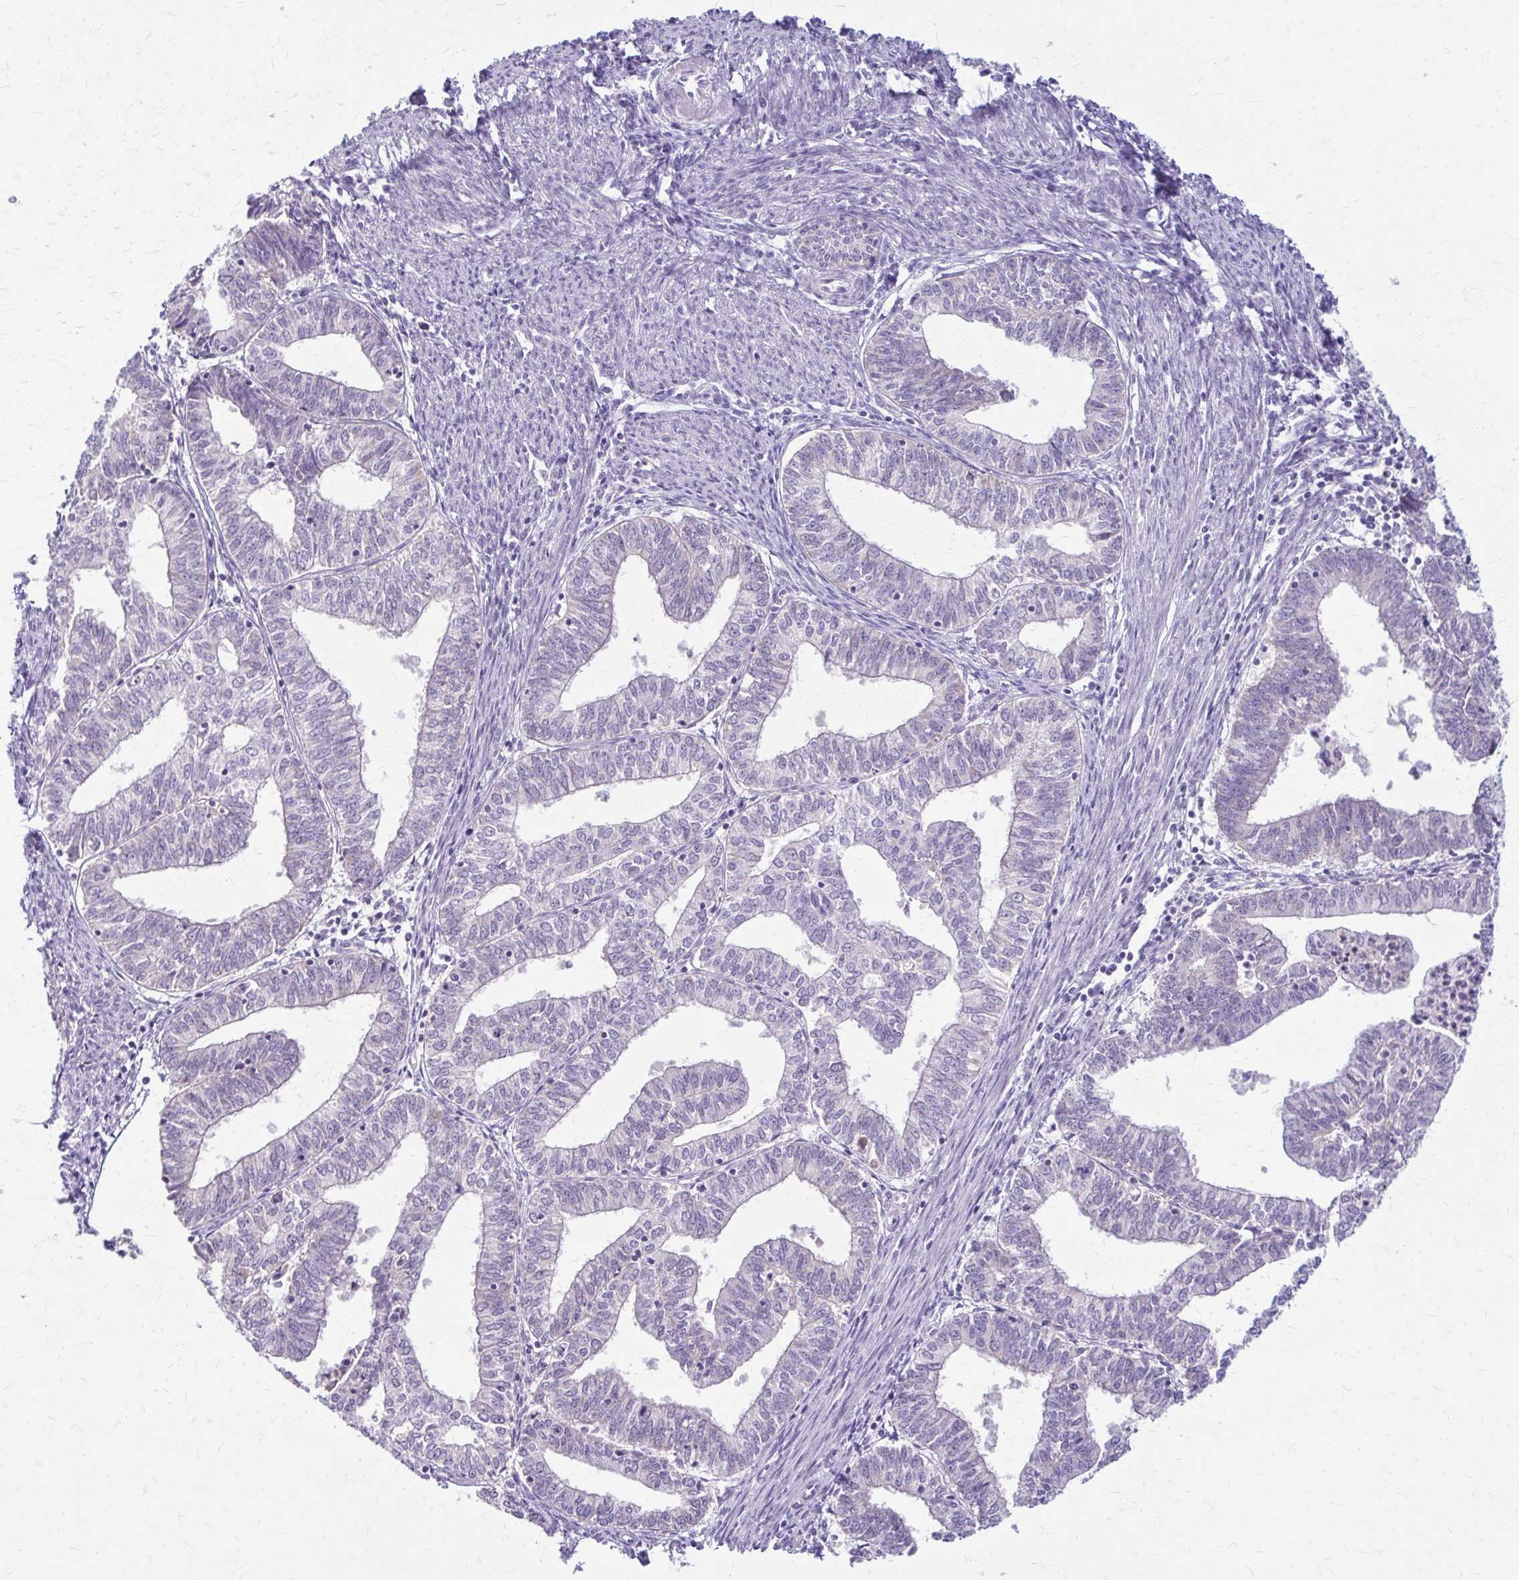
{"staining": {"intensity": "negative", "quantity": "none", "location": "none"}, "tissue": "endometrial cancer", "cell_type": "Tumor cells", "image_type": "cancer", "snomed": [{"axis": "morphology", "description": "Adenocarcinoma, NOS"}, {"axis": "topography", "description": "Endometrium"}], "caption": "Tumor cells show no significant protein positivity in endometrial cancer (adenocarcinoma).", "gene": "SAMD13", "patient": {"sex": "female", "age": 61}}